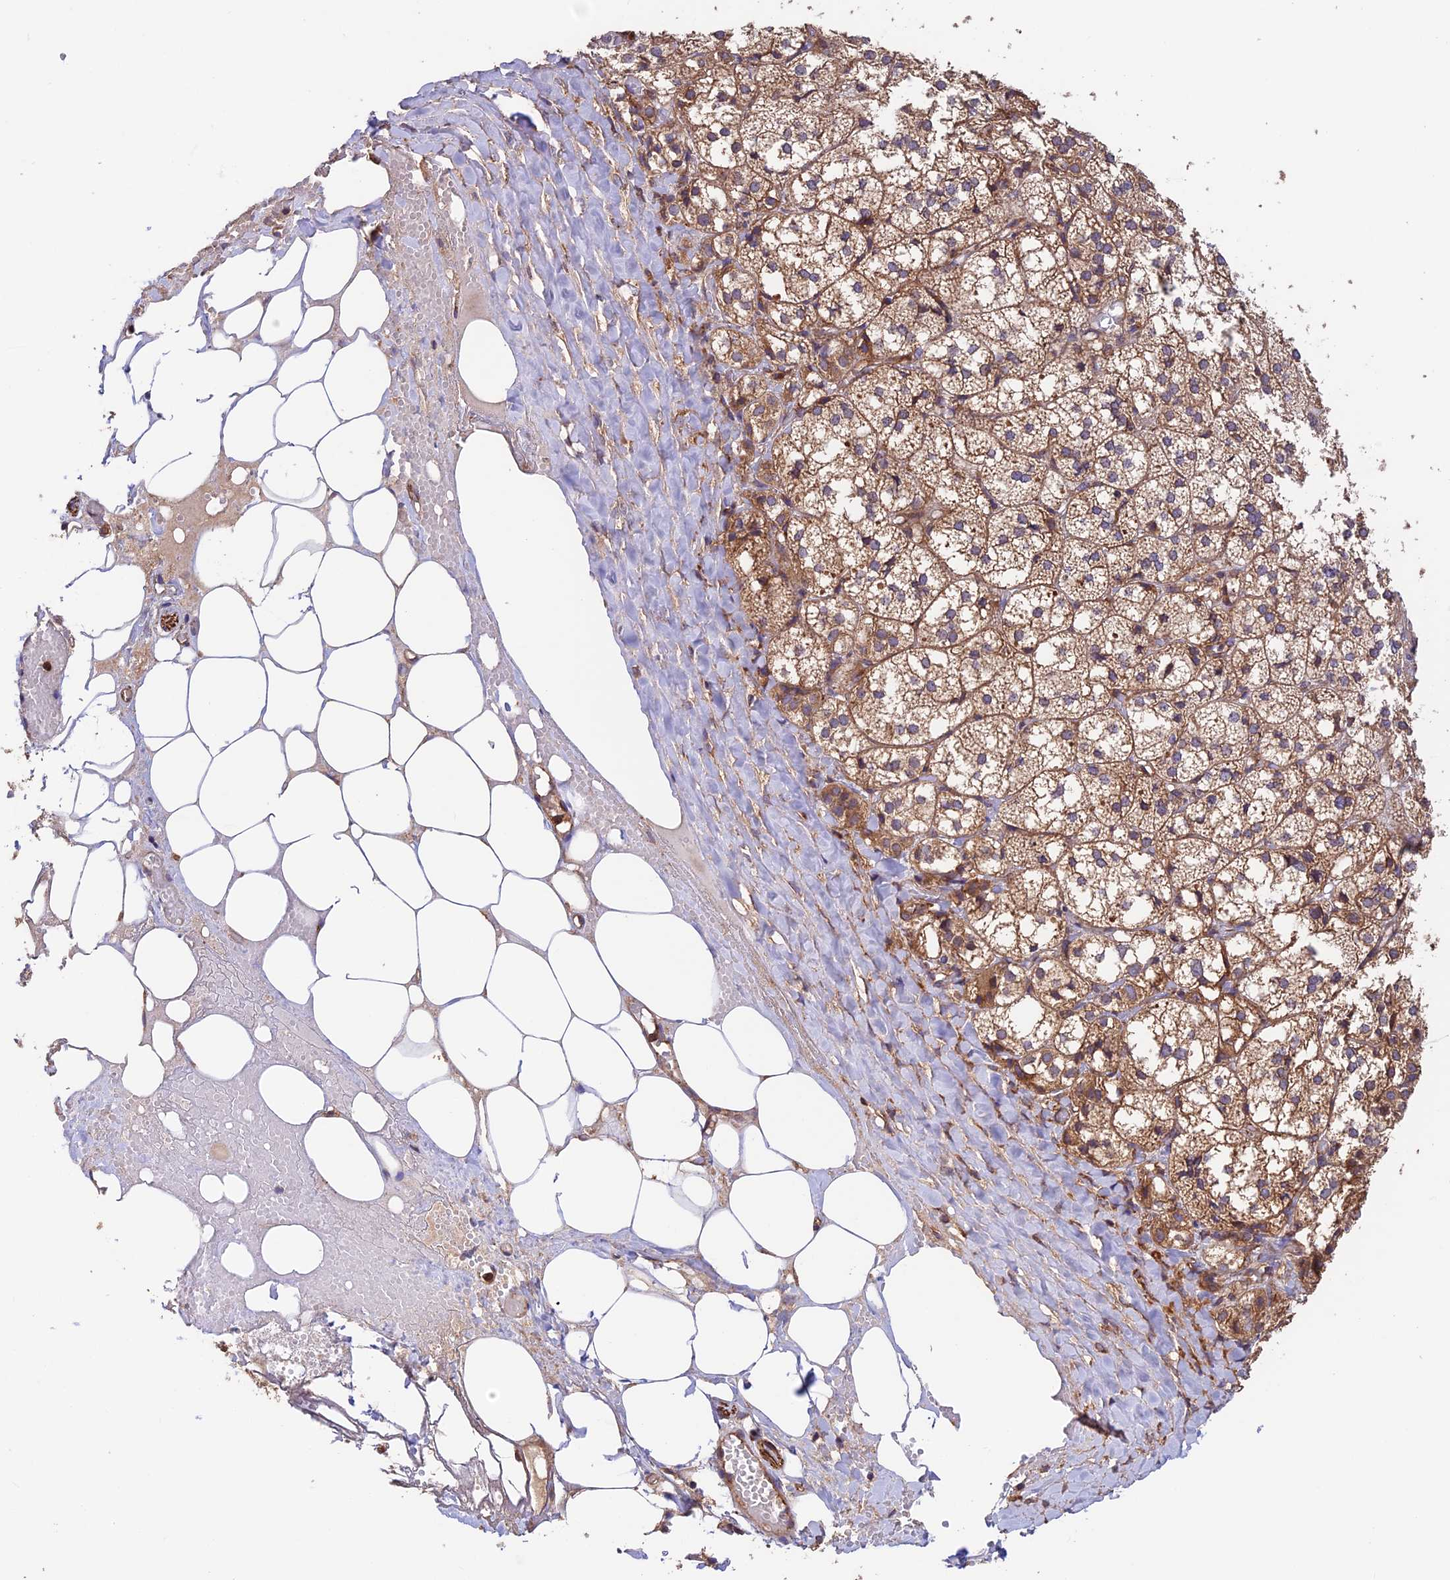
{"staining": {"intensity": "strong", "quantity": ">75%", "location": "cytoplasmic/membranous"}, "tissue": "adrenal gland", "cell_type": "Glandular cells", "image_type": "normal", "snomed": [{"axis": "morphology", "description": "Normal tissue, NOS"}, {"axis": "topography", "description": "Adrenal gland"}], "caption": "Immunohistochemistry (IHC) staining of unremarkable adrenal gland, which demonstrates high levels of strong cytoplasmic/membranous expression in approximately >75% of glandular cells indicating strong cytoplasmic/membranous protein positivity. The staining was performed using DAB (3,3'-diaminobenzidine) (brown) for protein detection and nuclei were counterstained in hematoxylin (blue).", "gene": "EMC3", "patient": {"sex": "female", "age": 61}}